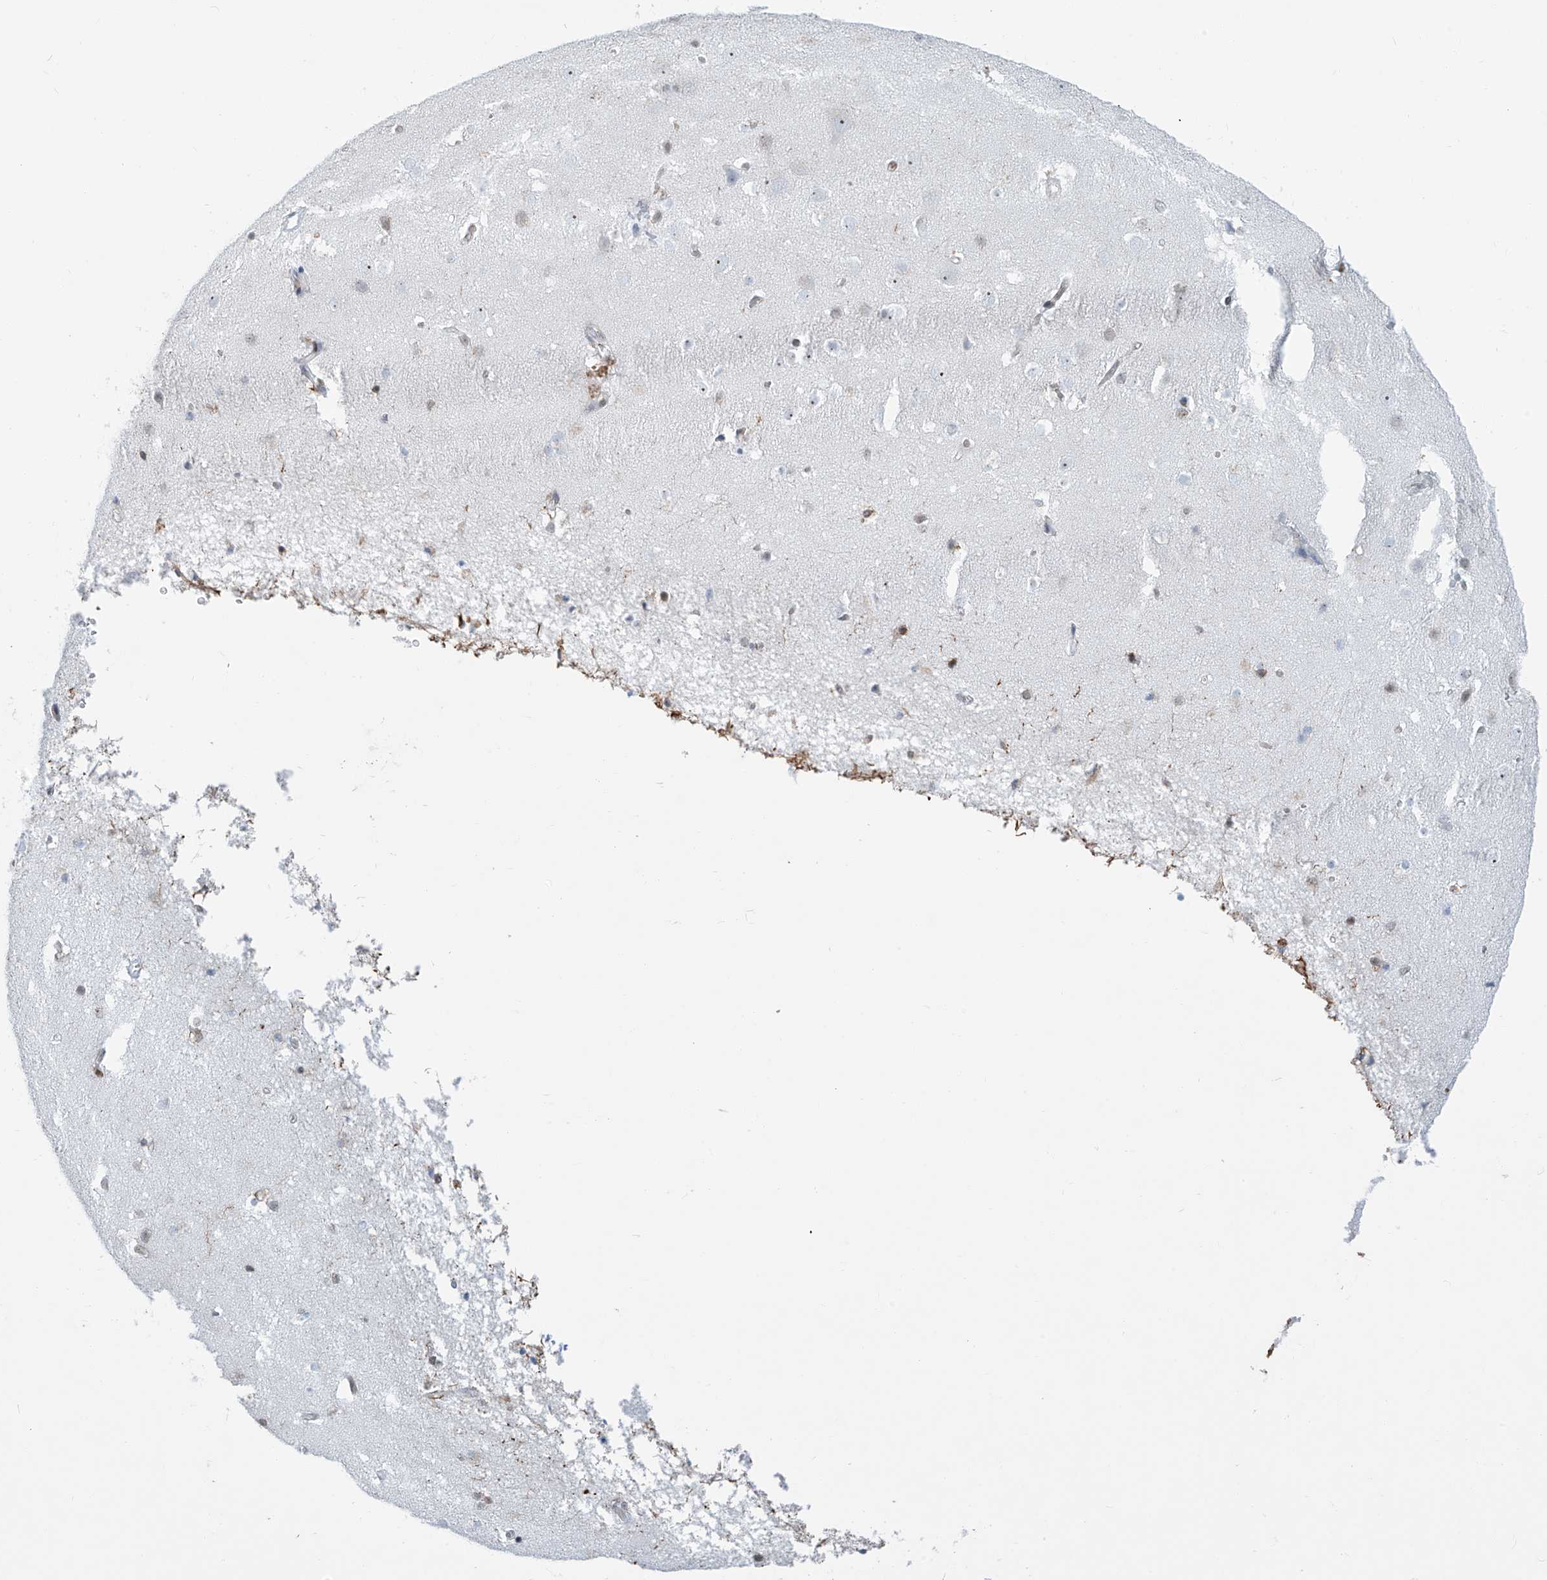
{"staining": {"intensity": "weak", "quantity": ">75%", "location": "nuclear"}, "tissue": "cerebral cortex", "cell_type": "Endothelial cells", "image_type": "normal", "snomed": [{"axis": "morphology", "description": "Normal tissue, NOS"}, {"axis": "topography", "description": "Cerebral cortex"}], "caption": "A histopathology image of human cerebral cortex stained for a protein shows weak nuclear brown staining in endothelial cells.", "gene": "ENSG00000257390", "patient": {"sex": "male", "age": 54}}